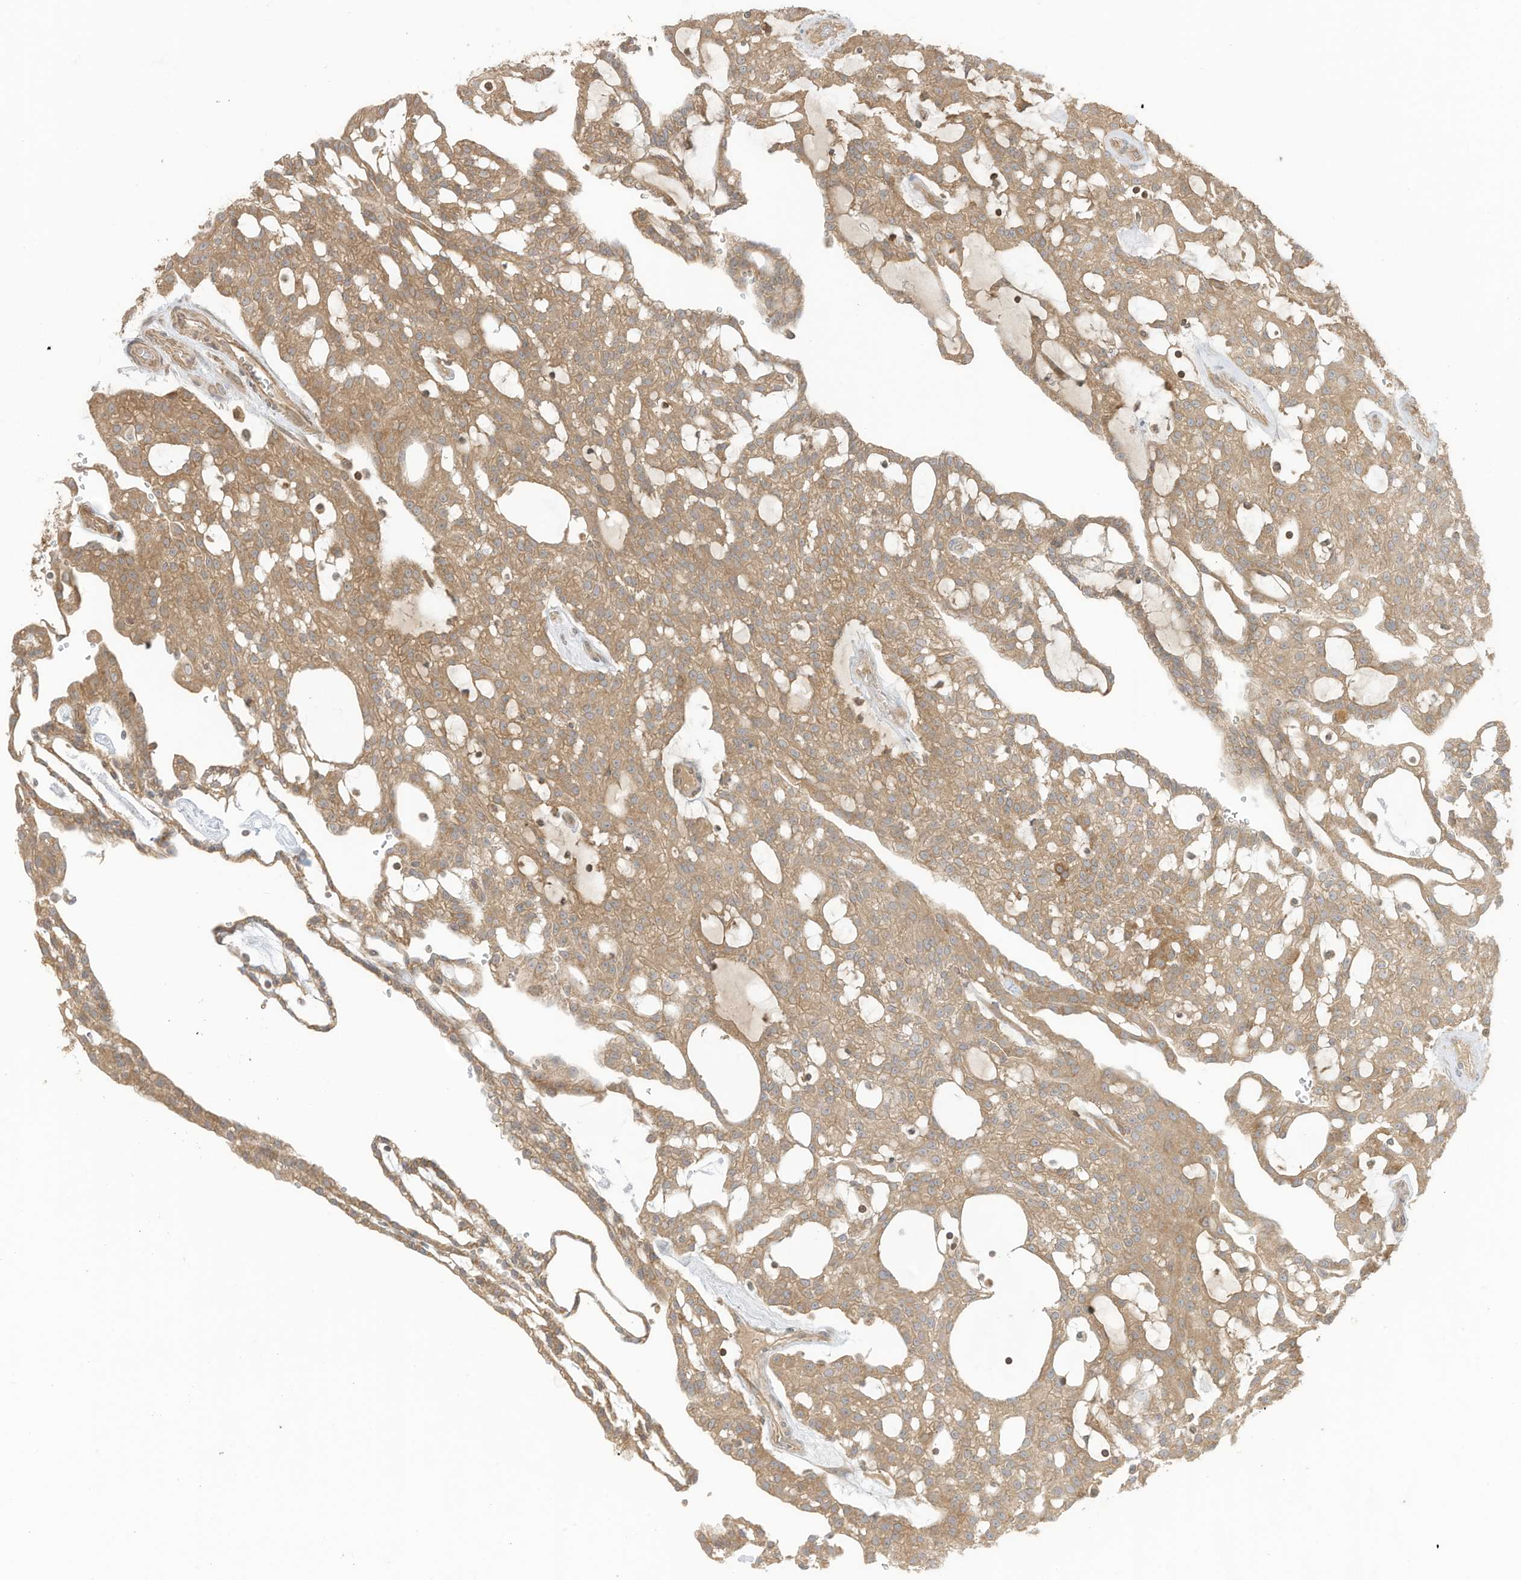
{"staining": {"intensity": "moderate", "quantity": ">75%", "location": "cytoplasmic/membranous"}, "tissue": "renal cancer", "cell_type": "Tumor cells", "image_type": "cancer", "snomed": [{"axis": "morphology", "description": "Adenocarcinoma, NOS"}, {"axis": "topography", "description": "Kidney"}], "caption": "Brown immunohistochemical staining in renal cancer (adenocarcinoma) demonstrates moderate cytoplasmic/membranous positivity in about >75% of tumor cells.", "gene": "SLC25A12", "patient": {"sex": "male", "age": 63}}